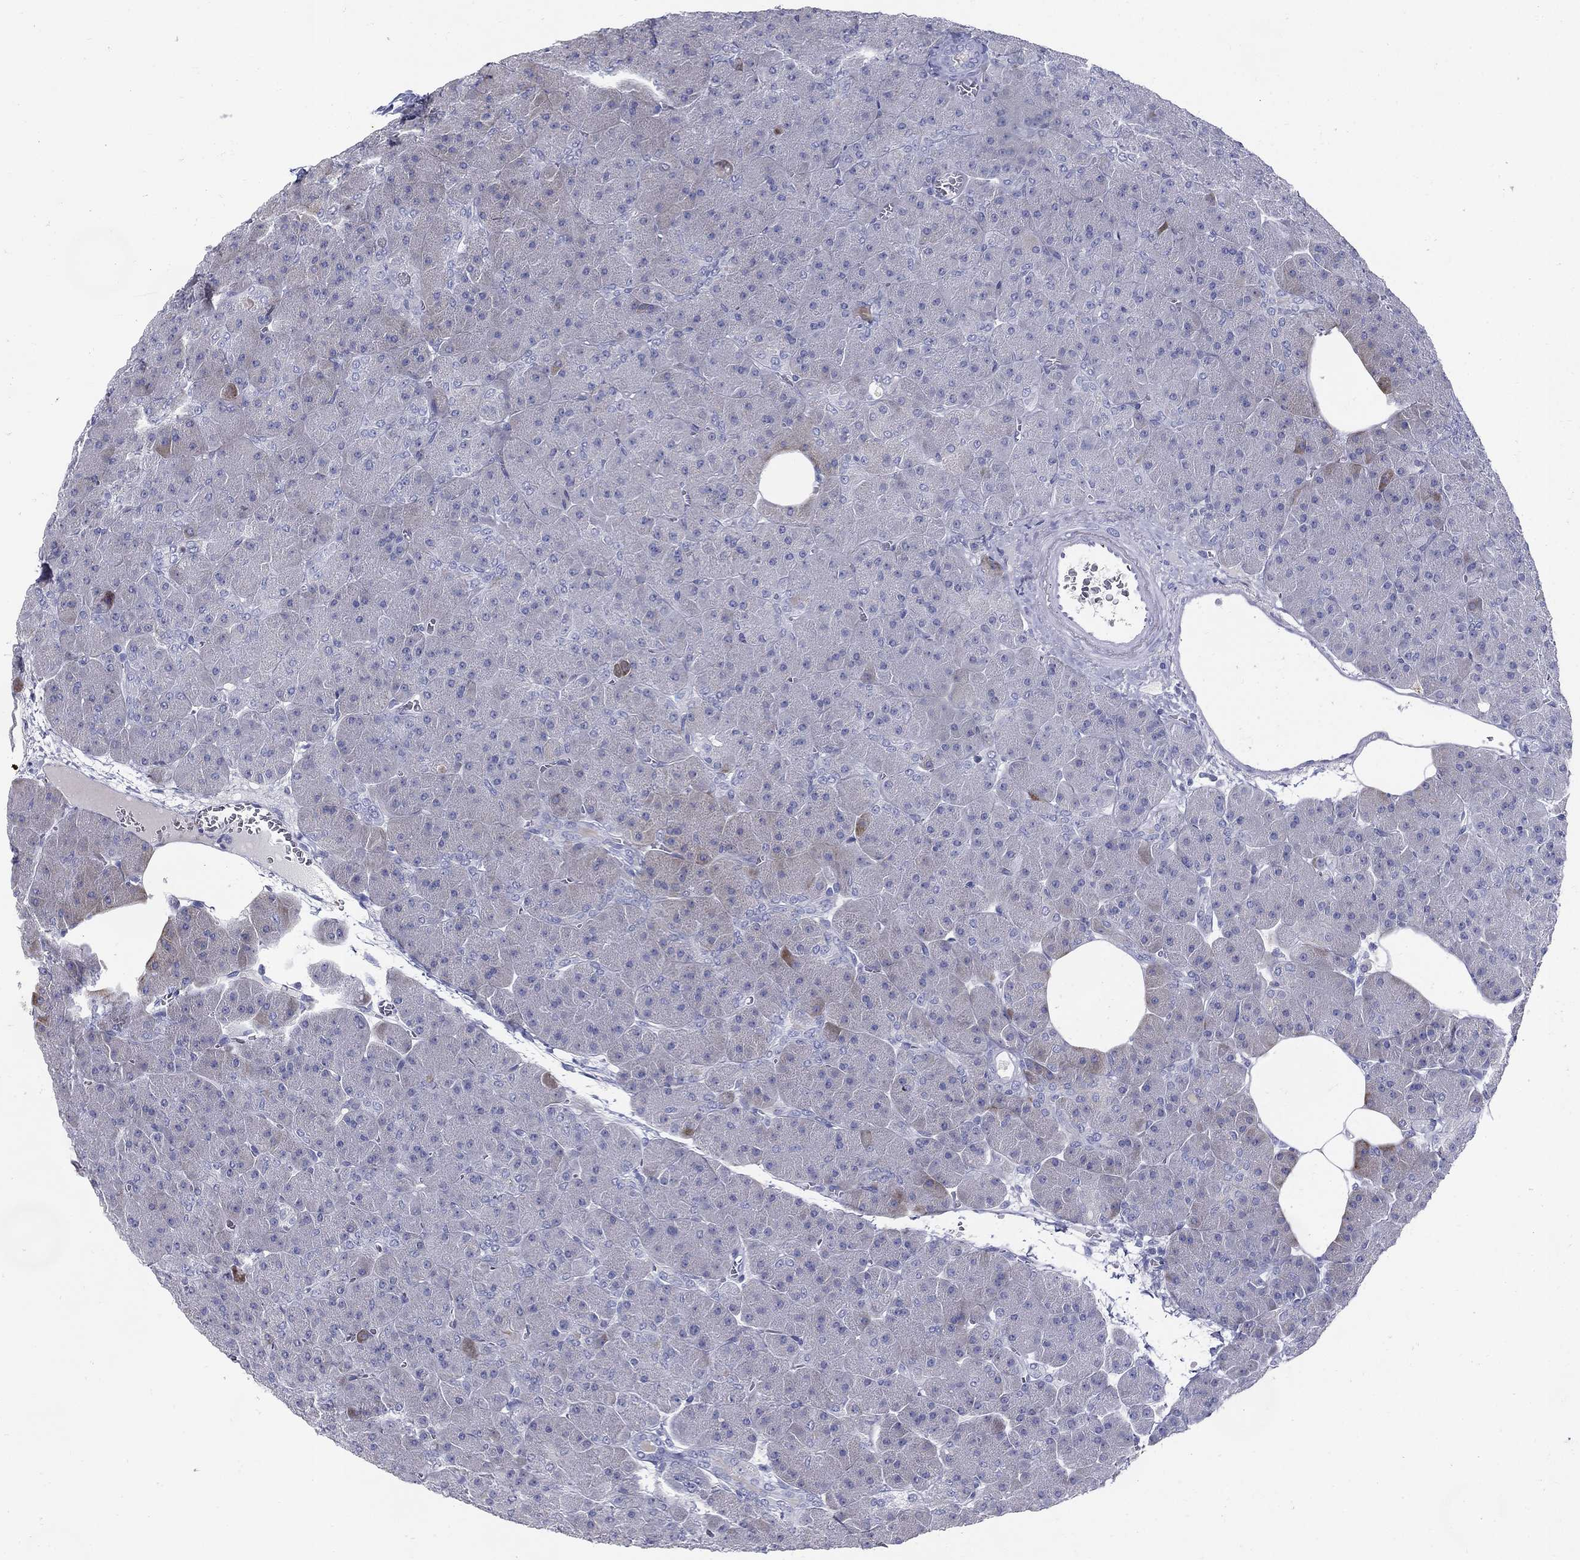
{"staining": {"intensity": "moderate", "quantity": "<25%", "location": "cytoplasmic/membranous"}, "tissue": "pancreas", "cell_type": "Exocrine glandular cells", "image_type": "normal", "snomed": [{"axis": "morphology", "description": "Normal tissue, NOS"}, {"axis": "topography", "description": "Pancreas"}], "caption": "Benign pancreas displays moderate cytoplasmic/membranous staining in about <25% of exocrine glandular cells.", "gene": "KIF2C", "patient": {"sex": "male", "age": 61}}